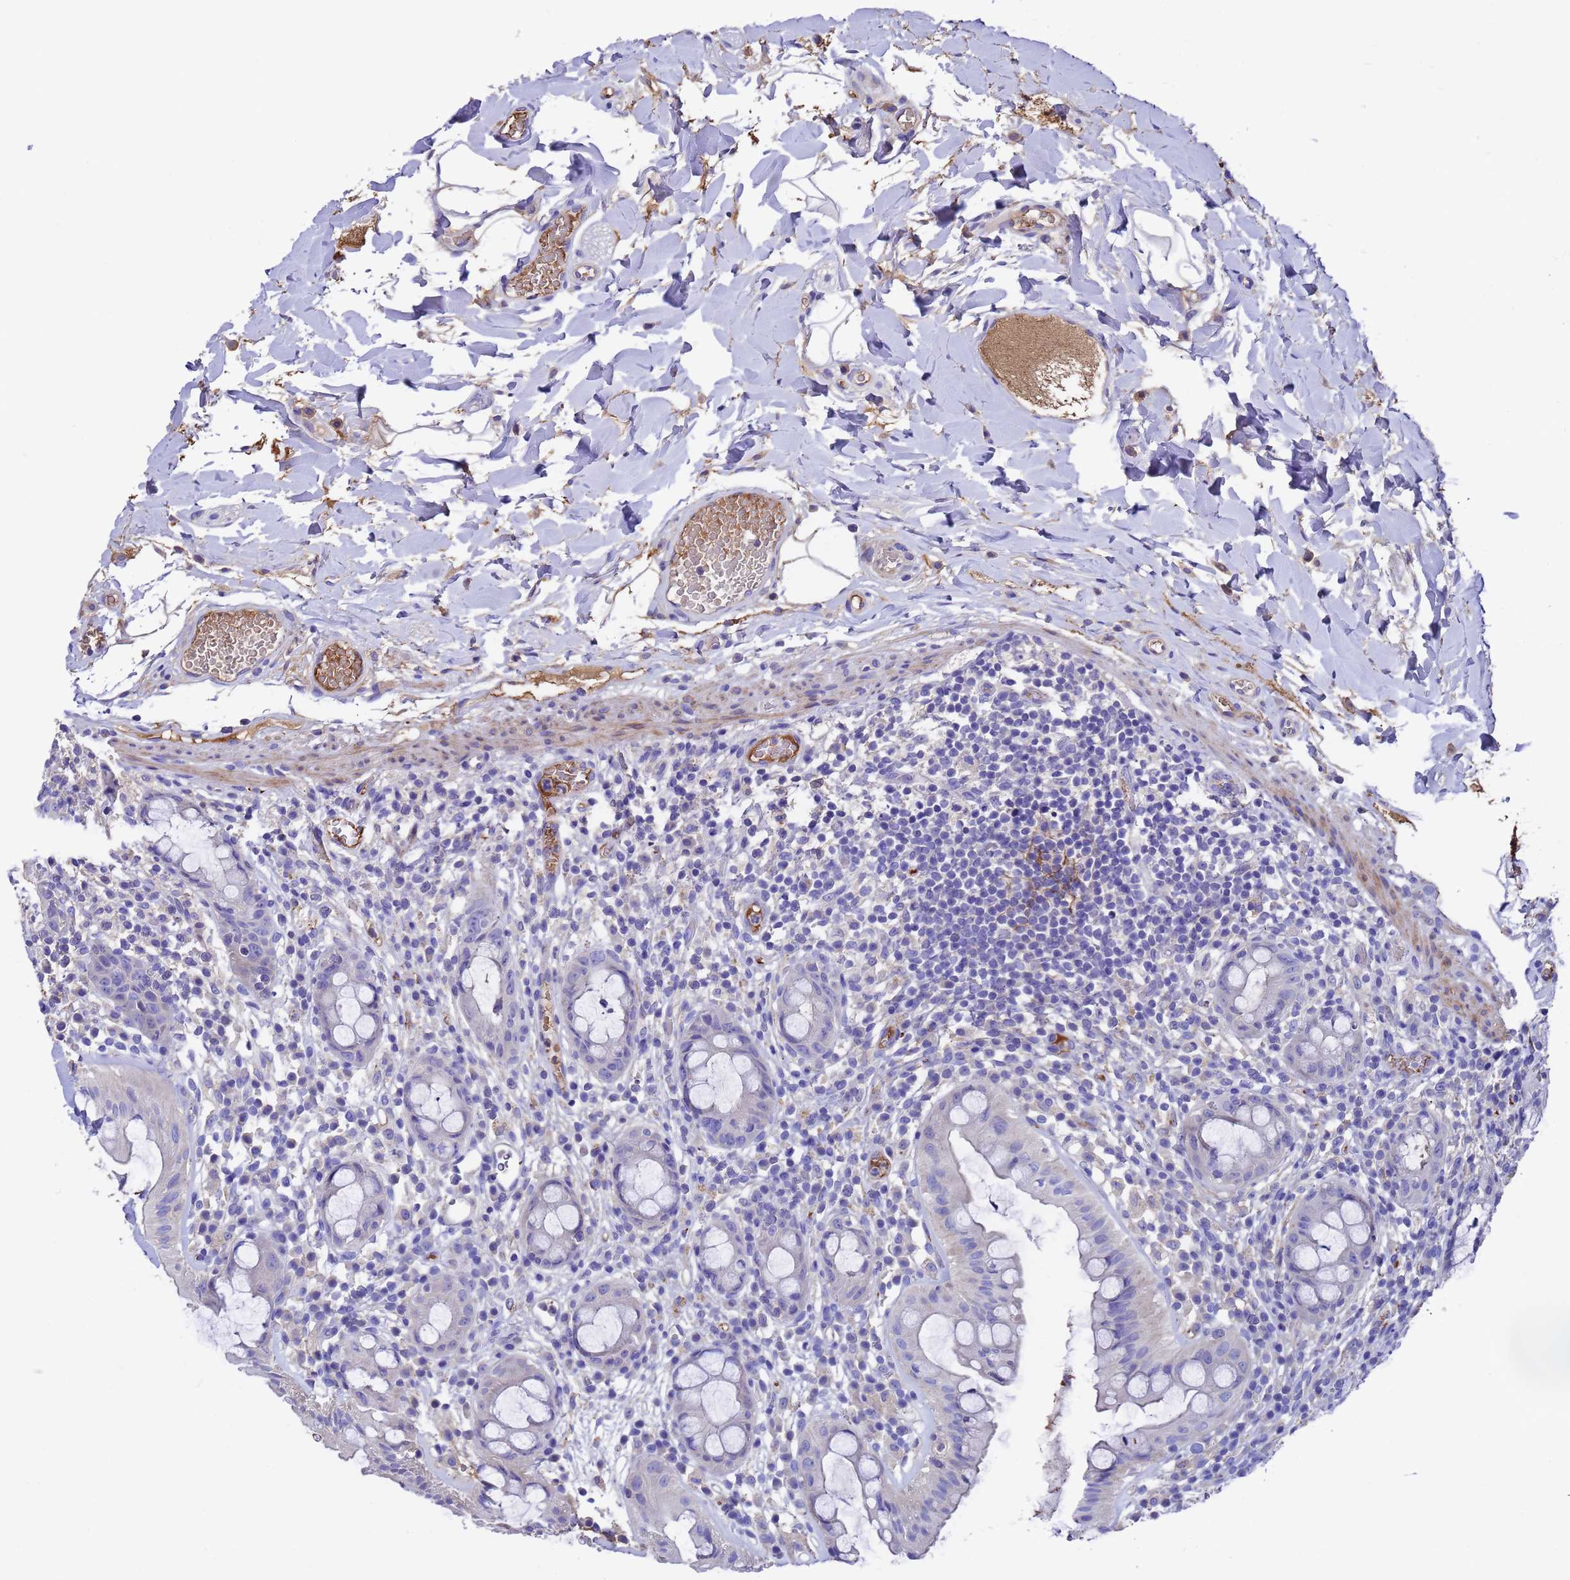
{"staining": {"intensity": "negative", "quantity": "none", "location": "none"}, "tissue": "rectum", "cell_type": "Glandular cells", "image_type": "normal", "snomed": [{"axis": "morphology", "description": "Normal tissue, NOS"}, {"axis": "topography", "description": "Rectum"}], "caption": "This micrograph is of benign rectum stained with immunohistochemistry to label a protein in brown with the nuclei are counter-stained blue. There is no positivity in glandular cells.", "gene": "ELP6", "patient": {"sex": "female", "age": 57}}